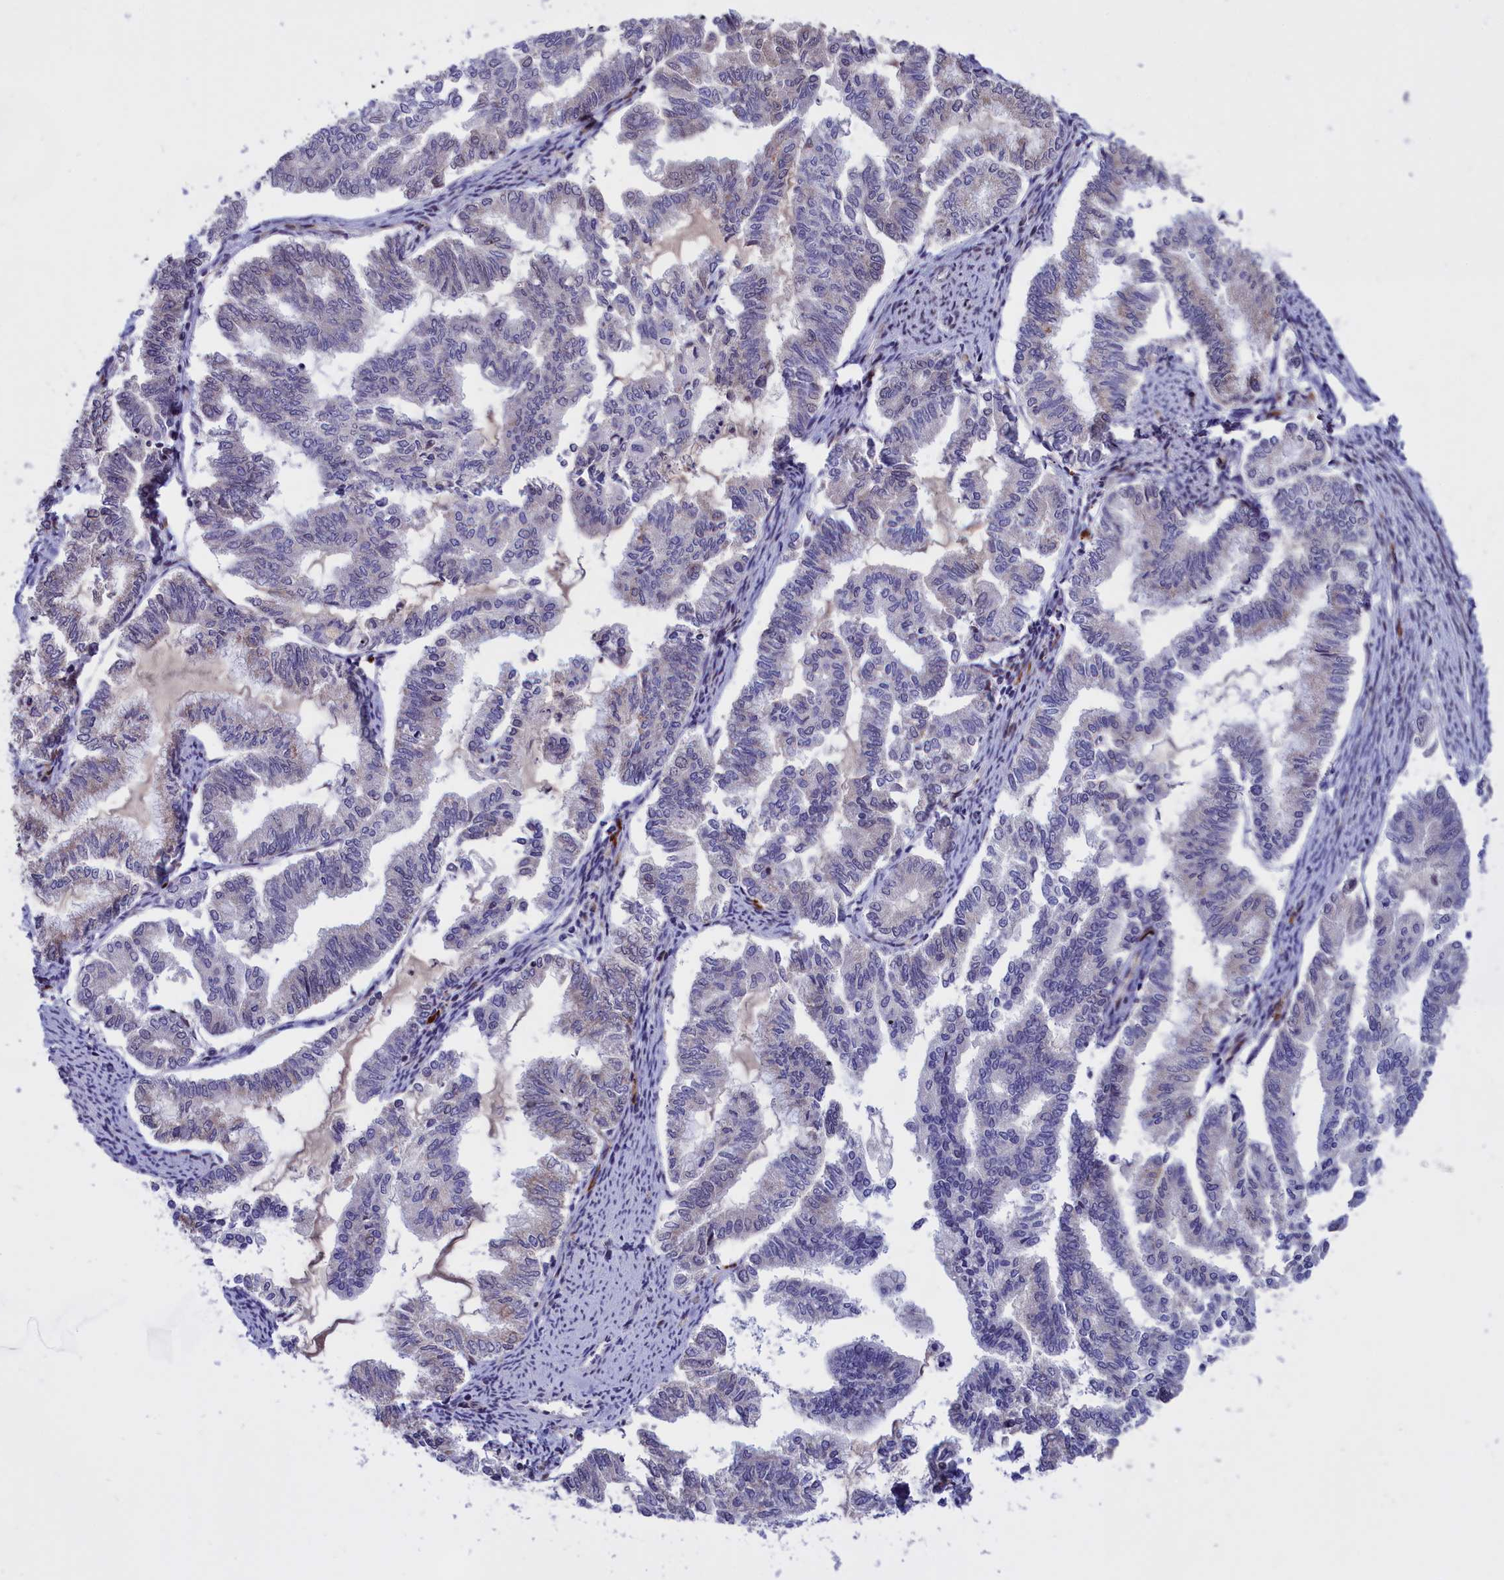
{"staining": {"intensity": "negative", "quantity": "none", "location": "none"}, "tissue": "endometrial cancer", "cell_type": "Tumor cells", "image_type": "cancer", "snomed": [{"axis": "morphology", "description": "Adenocarcinoma, NOS"}, {"axis": "topography", "description": "Endometrium"}], "caption": "High magnification brightfield microscopy of endometrial cancer stained with DAB (brown) and counterstained with hematoxylin (blue): tumor cells show no significant expression.", "gene": "MPND", "patient": {"sex": "female", "age": 79}}